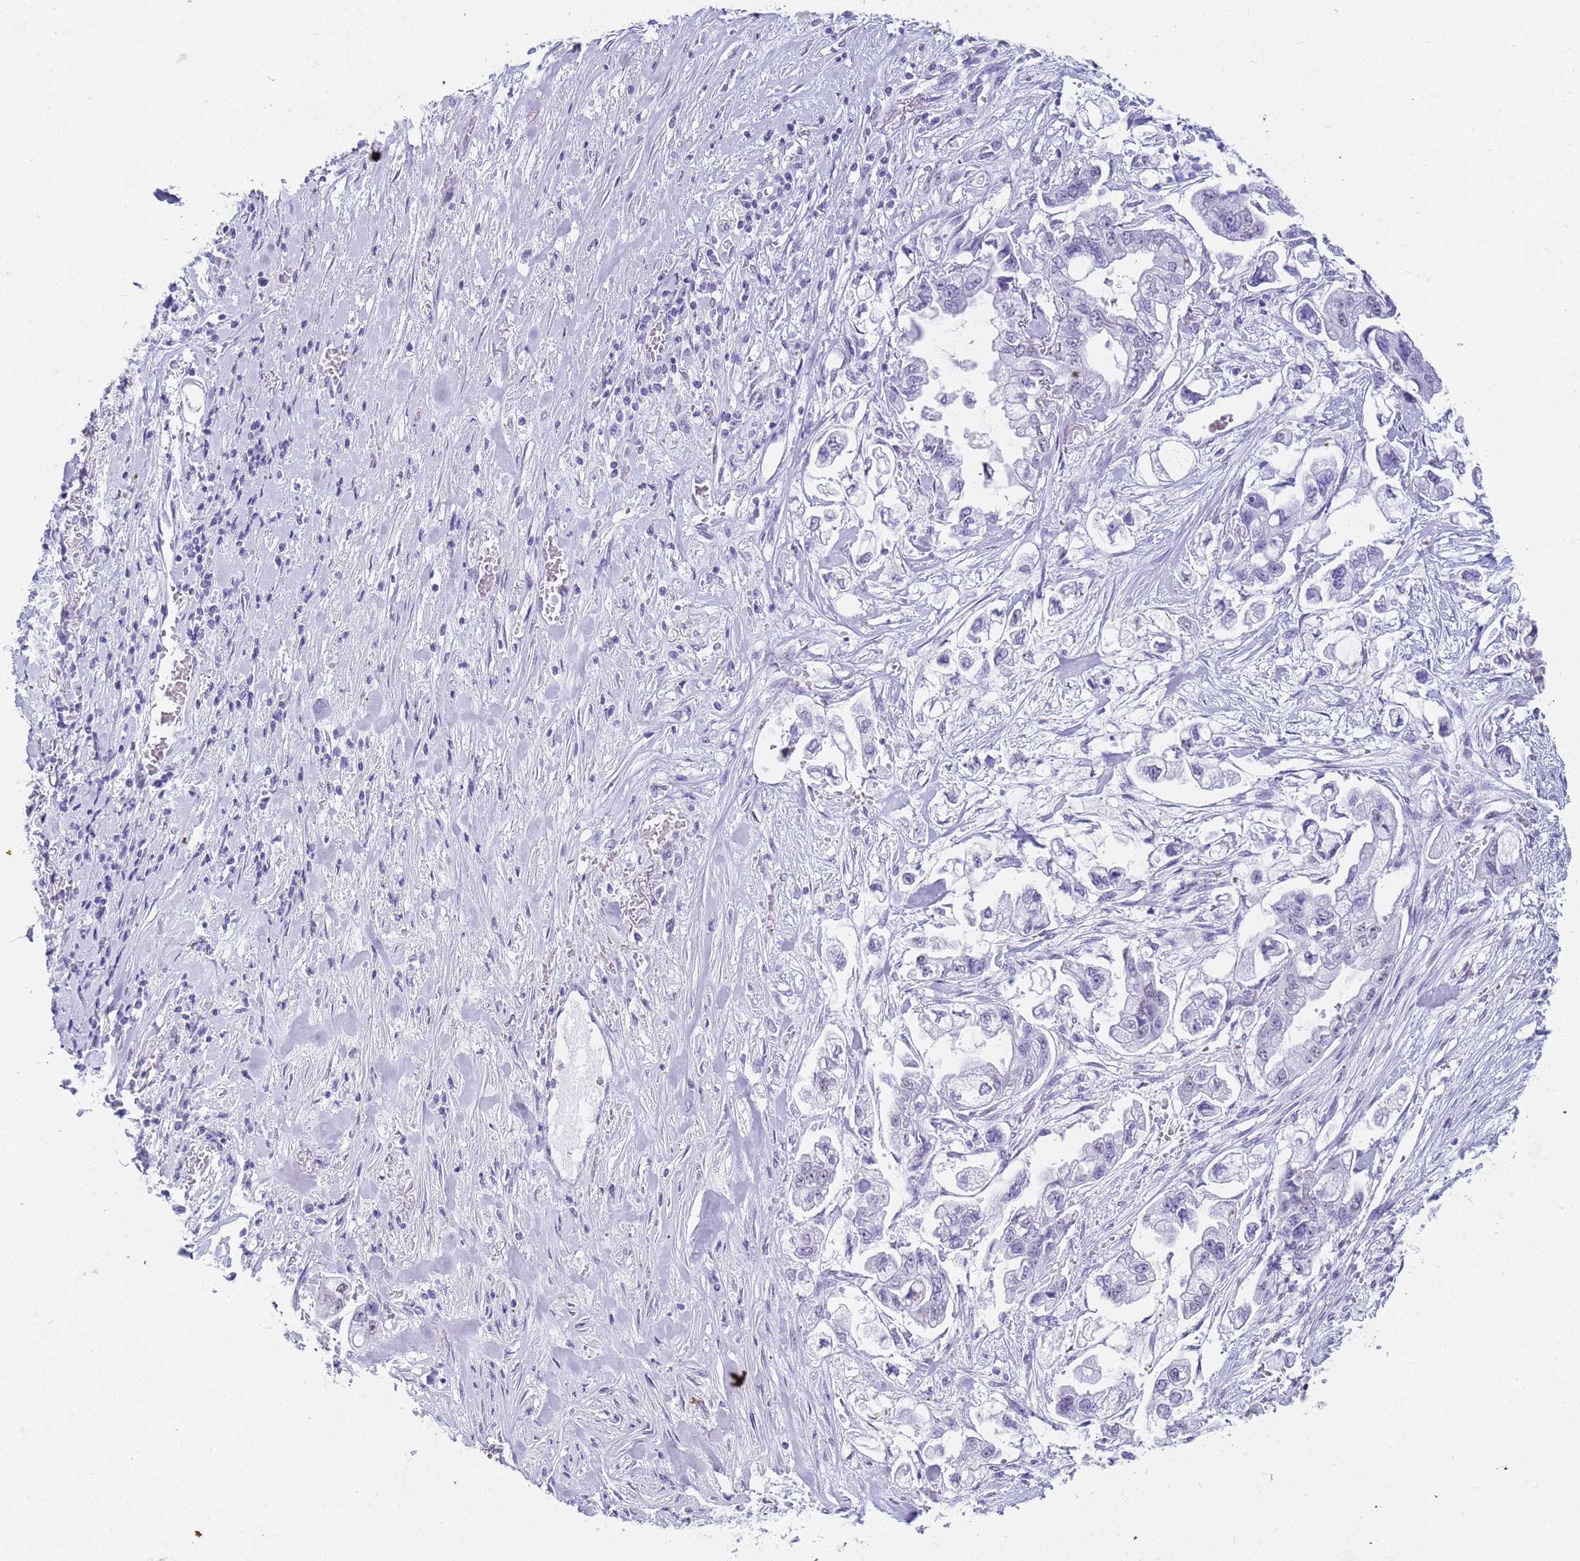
{"staining": {"intensity": "negative", "quantity": "none", "location": "none"}, "tissue": "stomach cancer", "cell_type": "Tumor cells", "image_type": "cancer", "snomed": [{"axis": "morphology", "description": "Adenocarcinoma, NOS"}, {"axis": "topography", "description": "Stomach"}], "caption": "Tumor cells are negative for brown protein staining in adenocarcinoma (stomach).", "gene": "SLC7A9", "patient": {"sex": "male", "age": 62}}